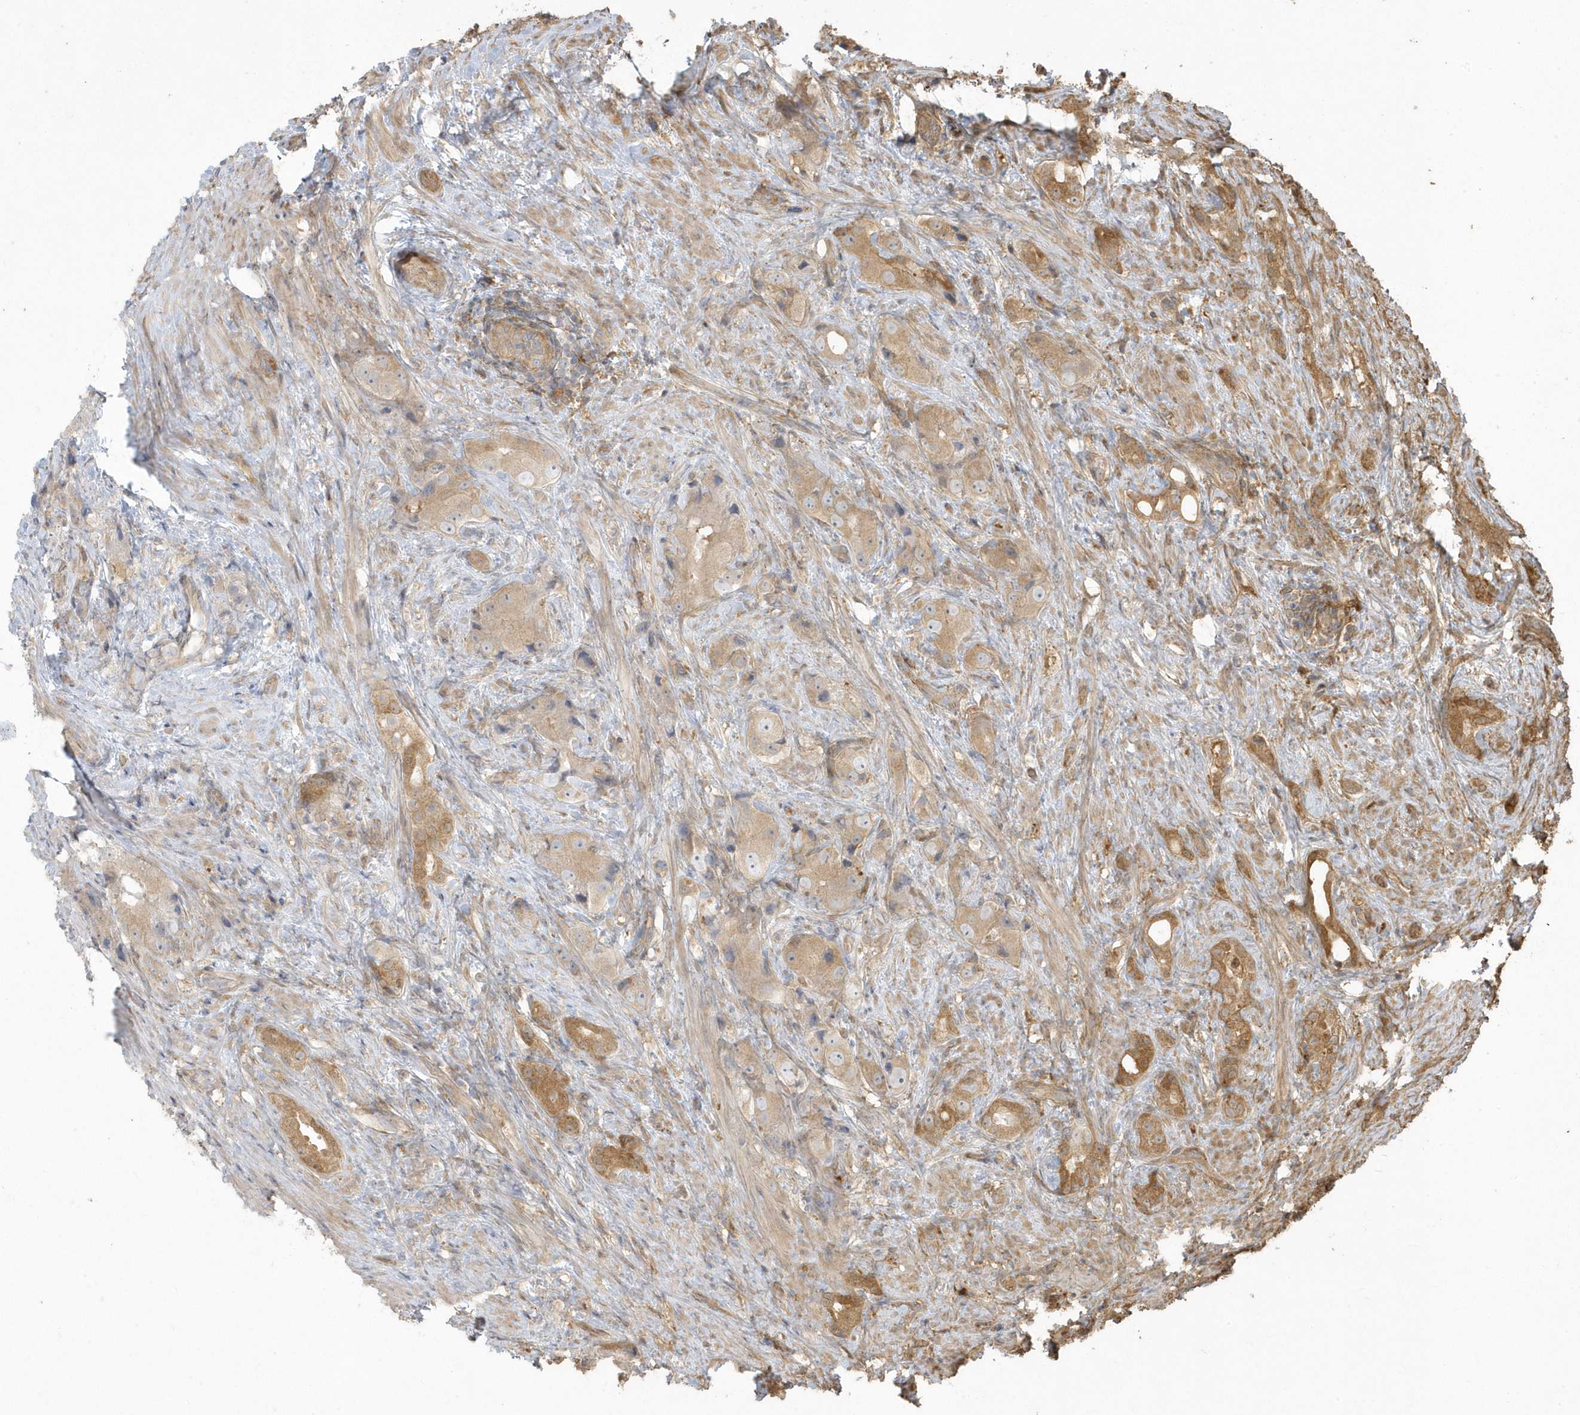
{"staining": {"intensity": "moderate", "quantity": ">75%", "location": "cytoplasmic/membranous"}, "tissue": "prostate cancer", "cell_type": "Tumor cells", "image_type": "cancer", "snomed": [{"axis": "morphology", "description": "Adenocarcinoma, Low grade"}, {"axis": "topography", "description": "Prostate"}], "caption": "Moderate cytoplasmic/membranous staining for a protein is identified in about >75% of tumor cells of low-grade adenocarcinoma (prostate) using immunohistochemistry.", "gene": "HNMT", "patient": {"sex": "male", "age": 71}}